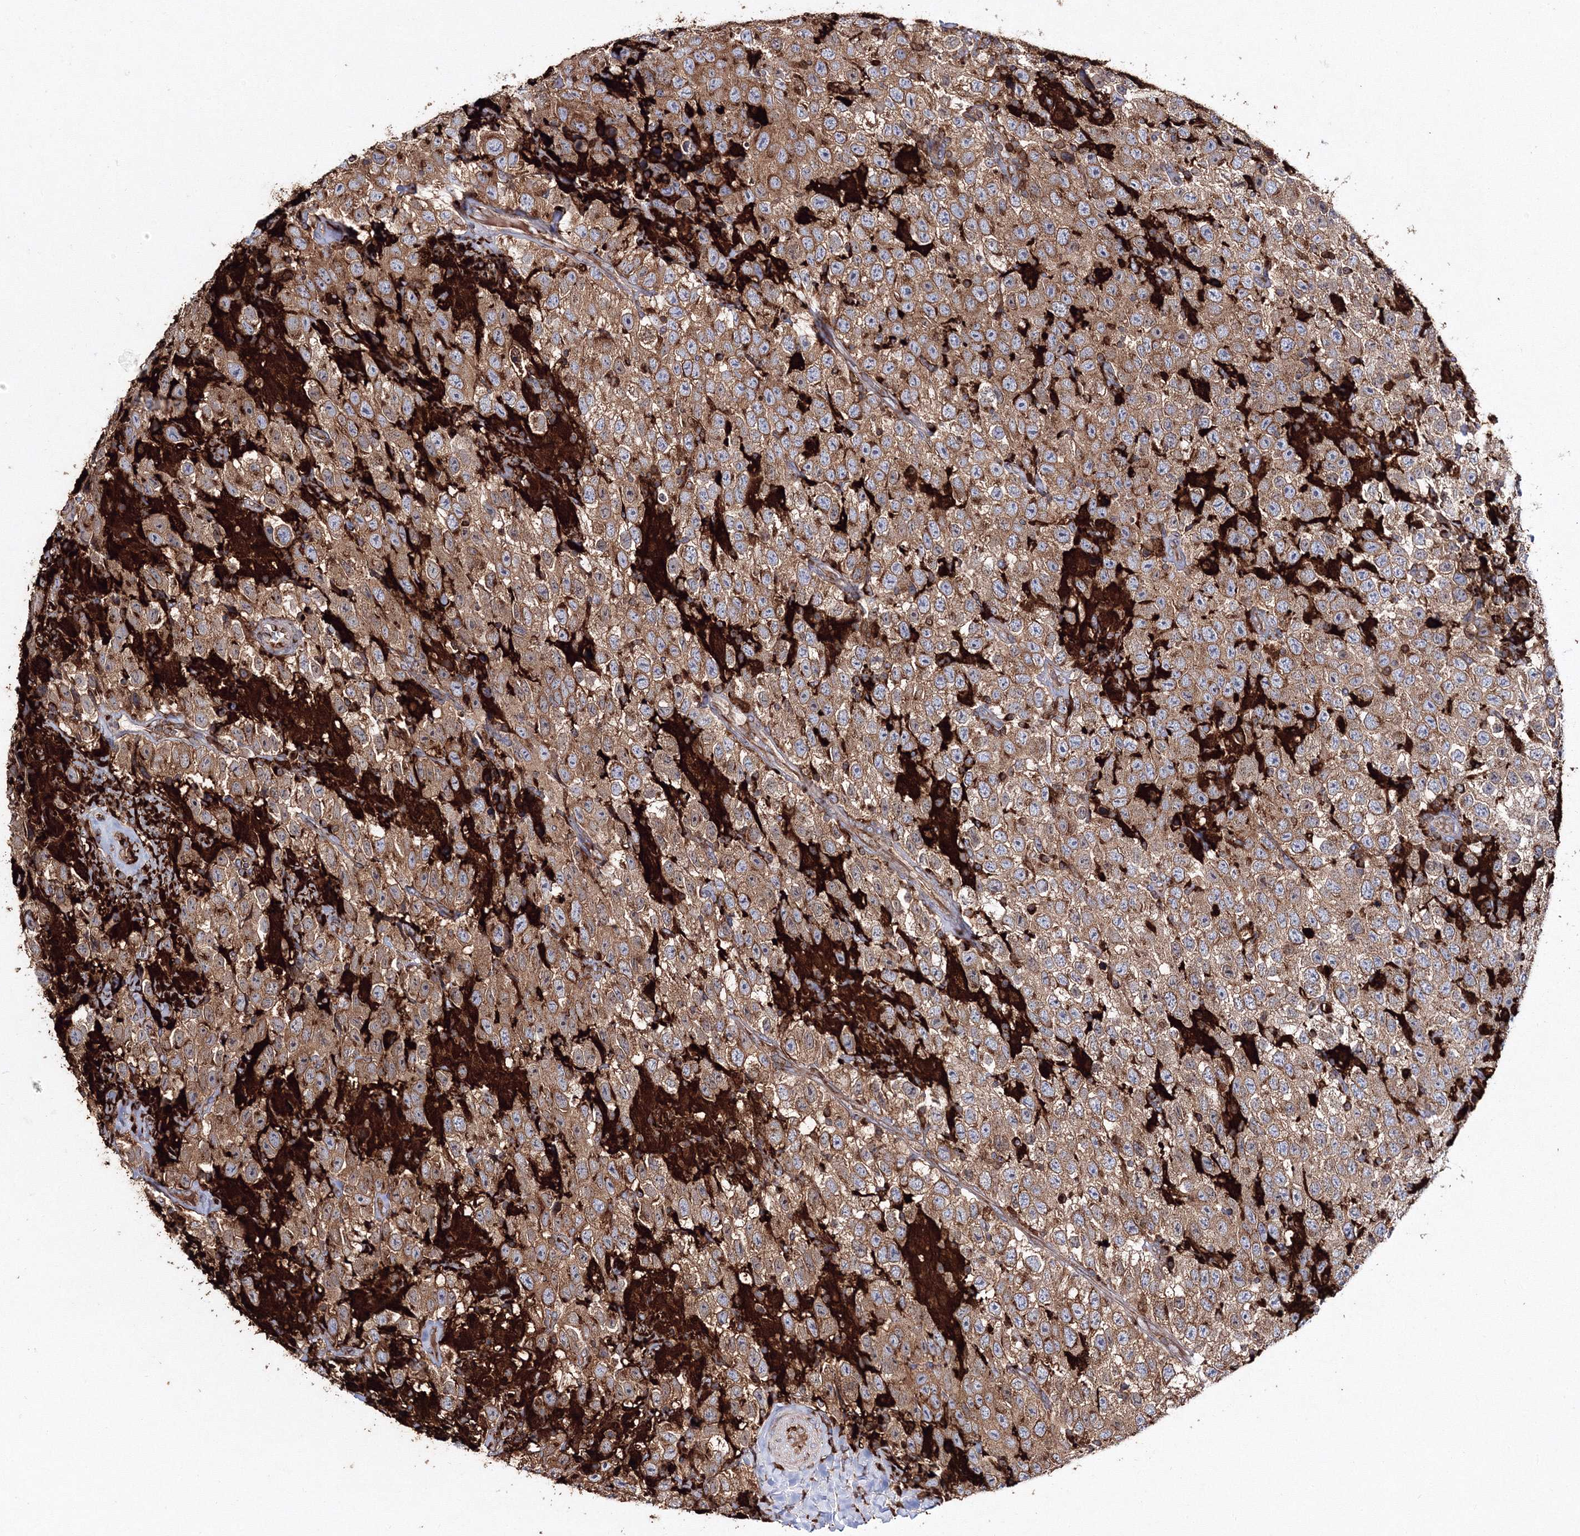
{"staining": {"intensity": "moderate", "quantity": ">75%", "location": "cytoplasmic/membranous"}, "tissue": "testis cancer", "cell_type": "Tumor cells", "image_type": "cancer", "snomed": [{"axis": "morphology", "description": "Seminoma, NOS"}, {"axis": "topography", "description": "Testis"}], "caption": "This image displays IHC staining of human testis seminoma, with medium moderate cytoplasmic/membranous expression in approximately >75% of tumor cells.", "gene": "ARCN1", "patient": {"sex": "male", "age": 41}}